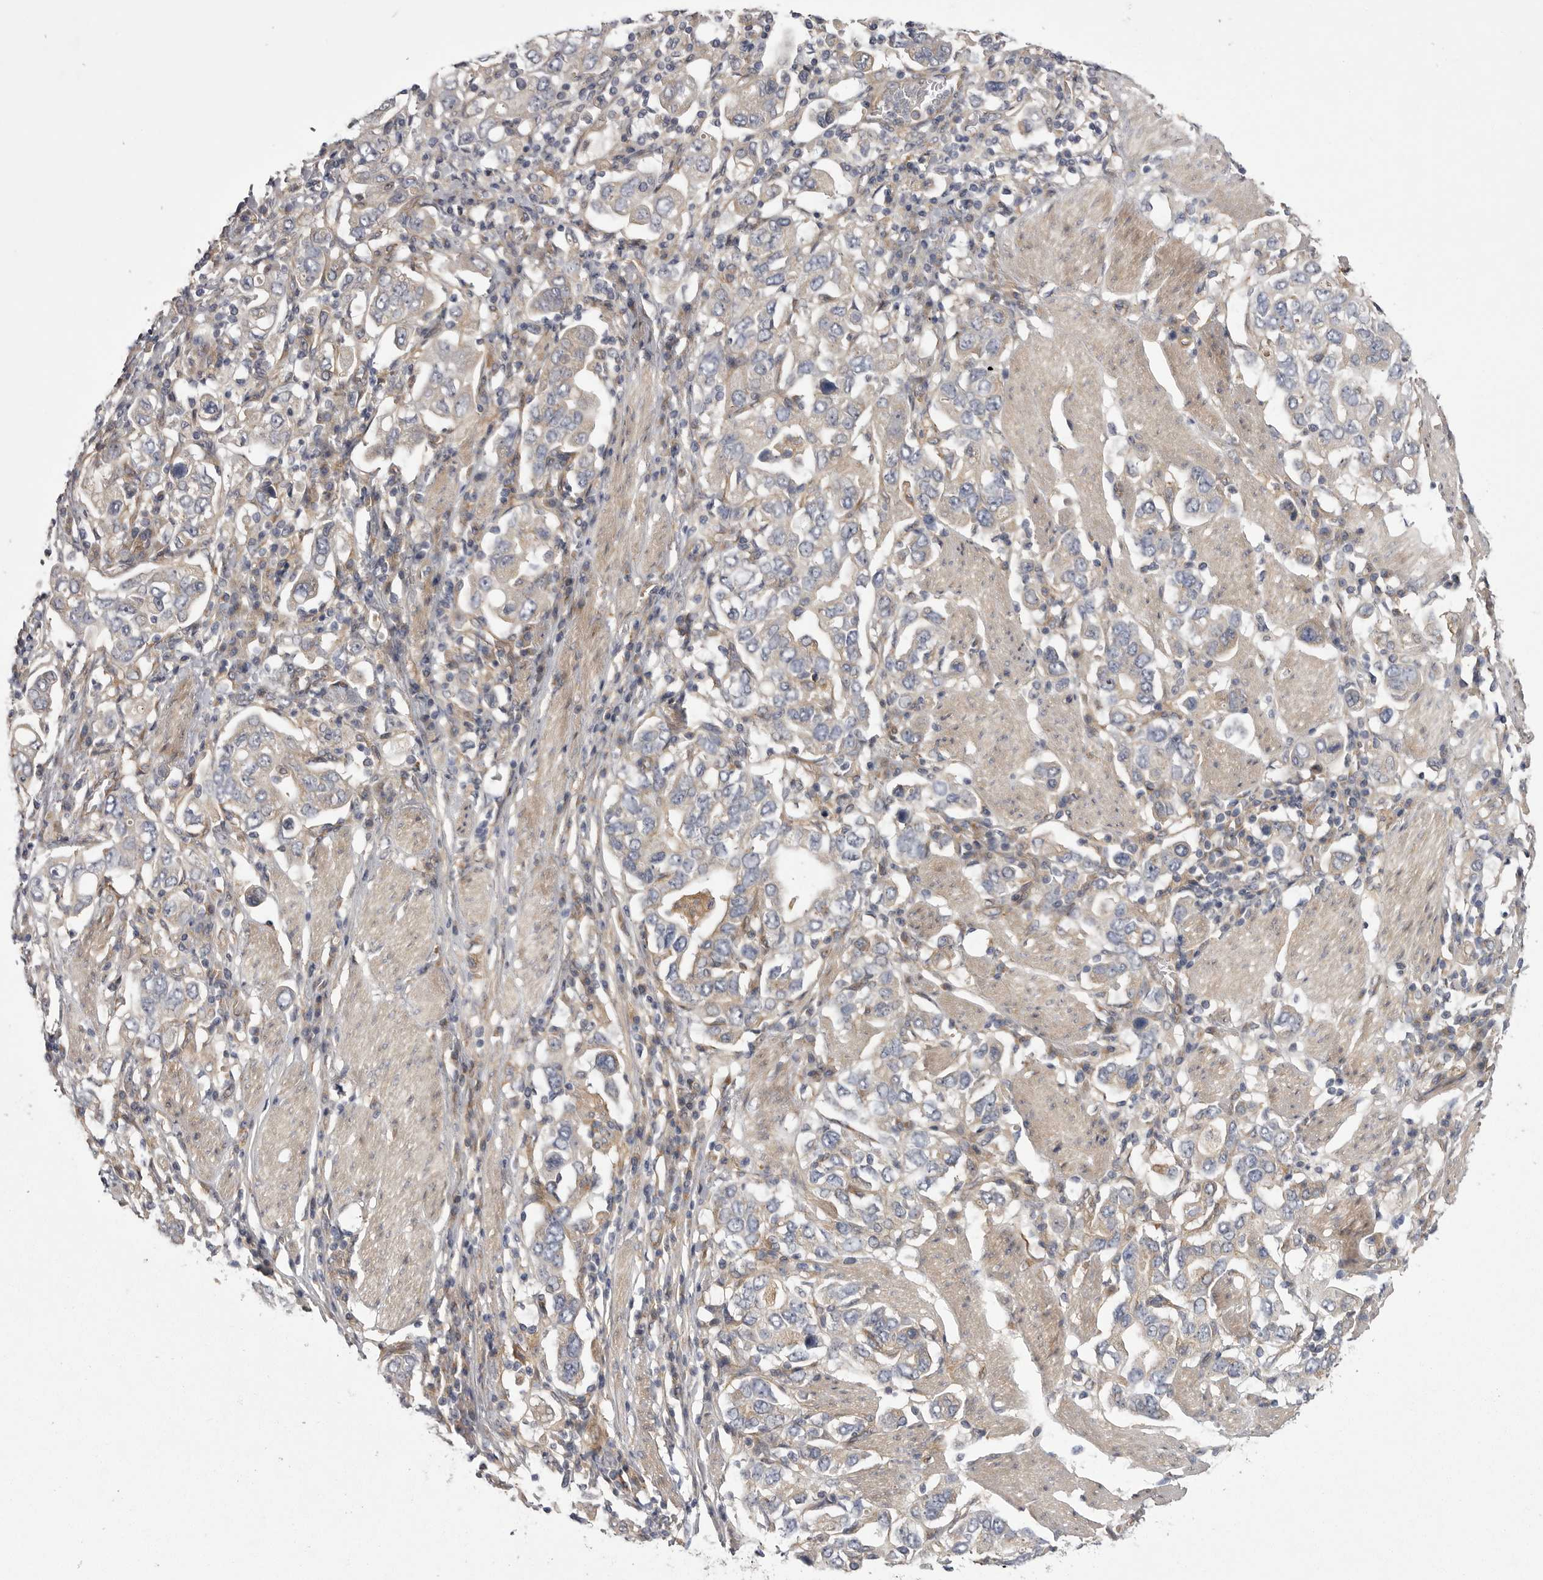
{"staining": {"intensity": "weak", "quantity": "<25%", "location": "cytoplasmic/membranous"}, "tissue": "stomach cancer", "cell_type": "Tumor cells", "image_type": "cancer", "snomed": [{"axis": "morphology", "description": "Adenocarcinoma, NOS"}, {"axis": "topography", "description": "Stomach, upper"}], "caption": "High magnification brightfield microscopy of stomach cancer (adenocarcinoma) stained with DAB (3,3'-diaminobenzidine) (brown) and counterstained with hematoxylin (blue): tumor cells show no significant expression. (DAB (3,3'-diaminobenzidine) immunohistochemistry visualized using brightfield microscopy, high magnification).", "gene": "OSBPL9", "patient": {"sex": "male", "age": 62}}